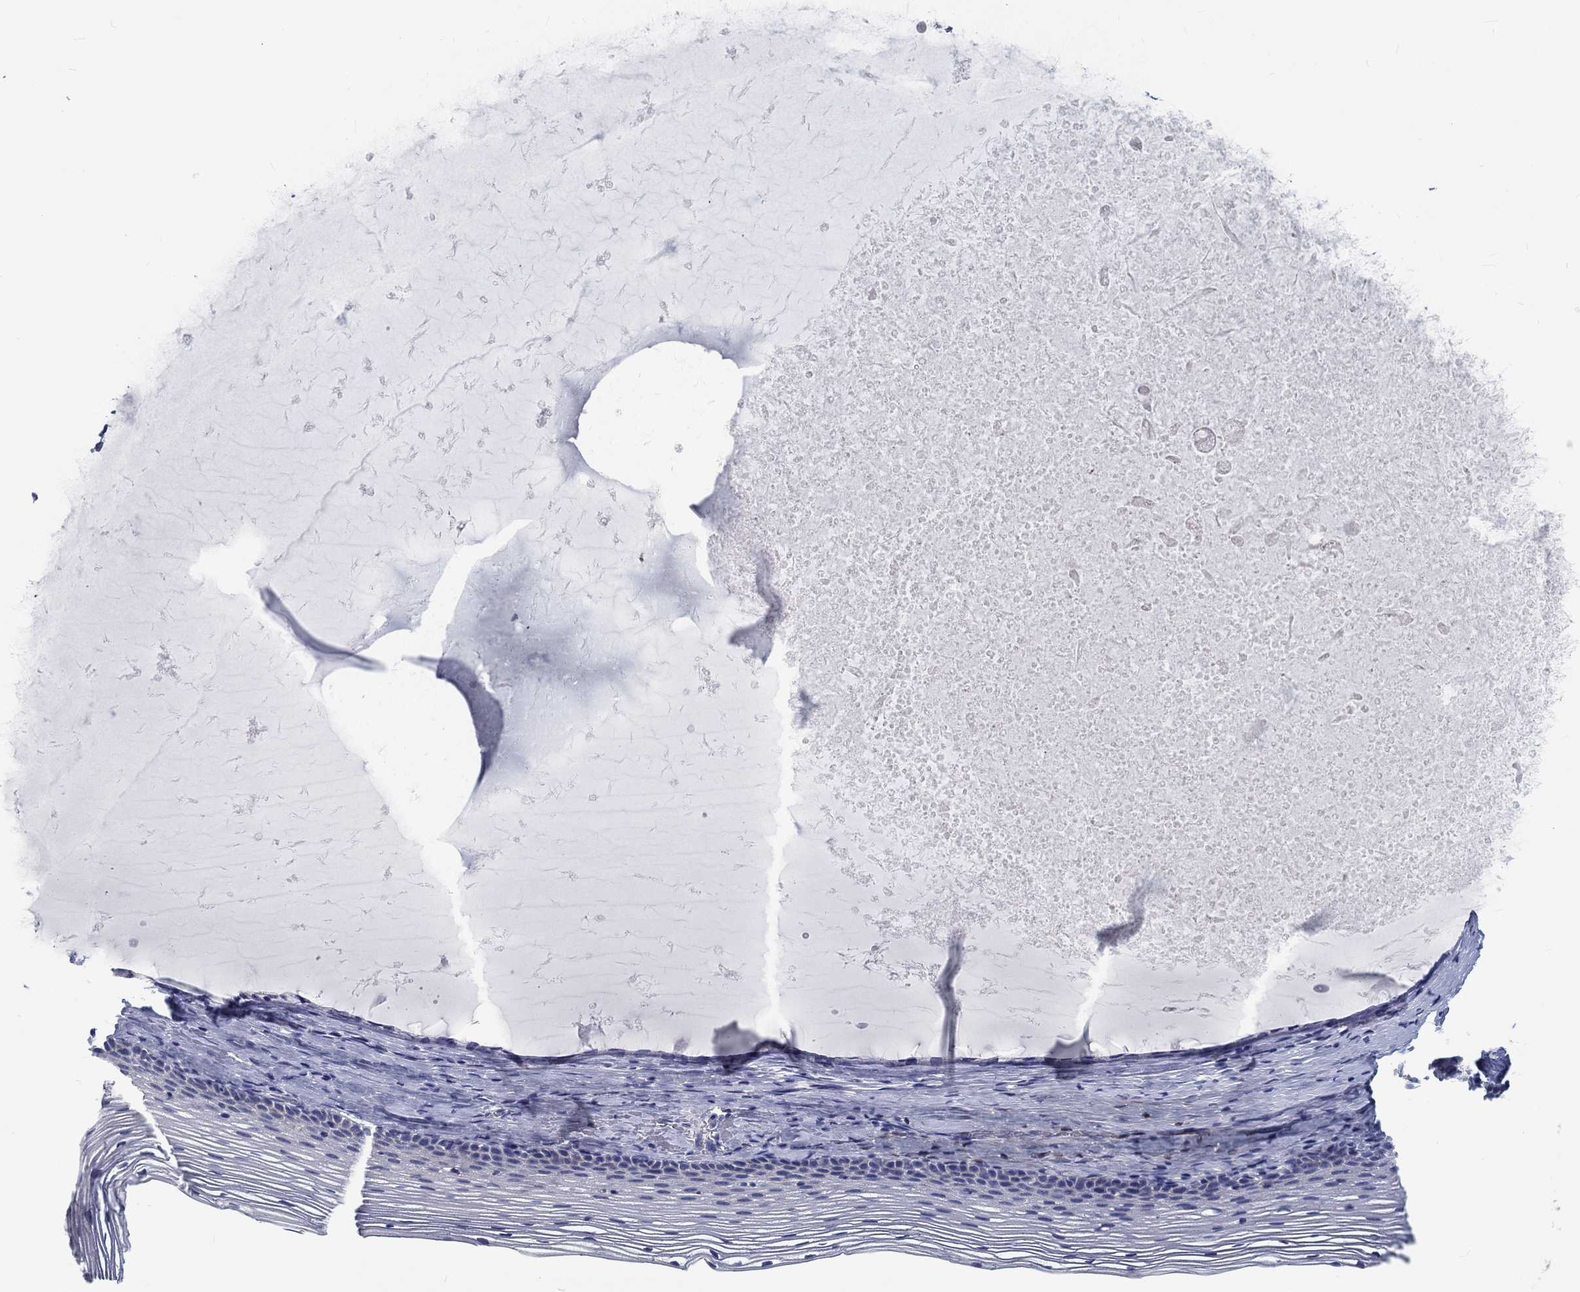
{"staining": {"intensity": "negative", "quantity": "none", "location": "none"}, "tissue": "cervix", "cell_type": "Glandular cells", "image_type": "normal", "snomed": [{"axis": "morphology", "description": "Normal tissue, NOS"}, {"axis": "topography", "description": "Cervix"}], "caption": "IHC histopathology image of benign cervix: human cervix stained with DAB displays no significant protein positivity in glandular cells.", "gene": "MYBPC1", "patient": {"sex": "female", "age": 39}}